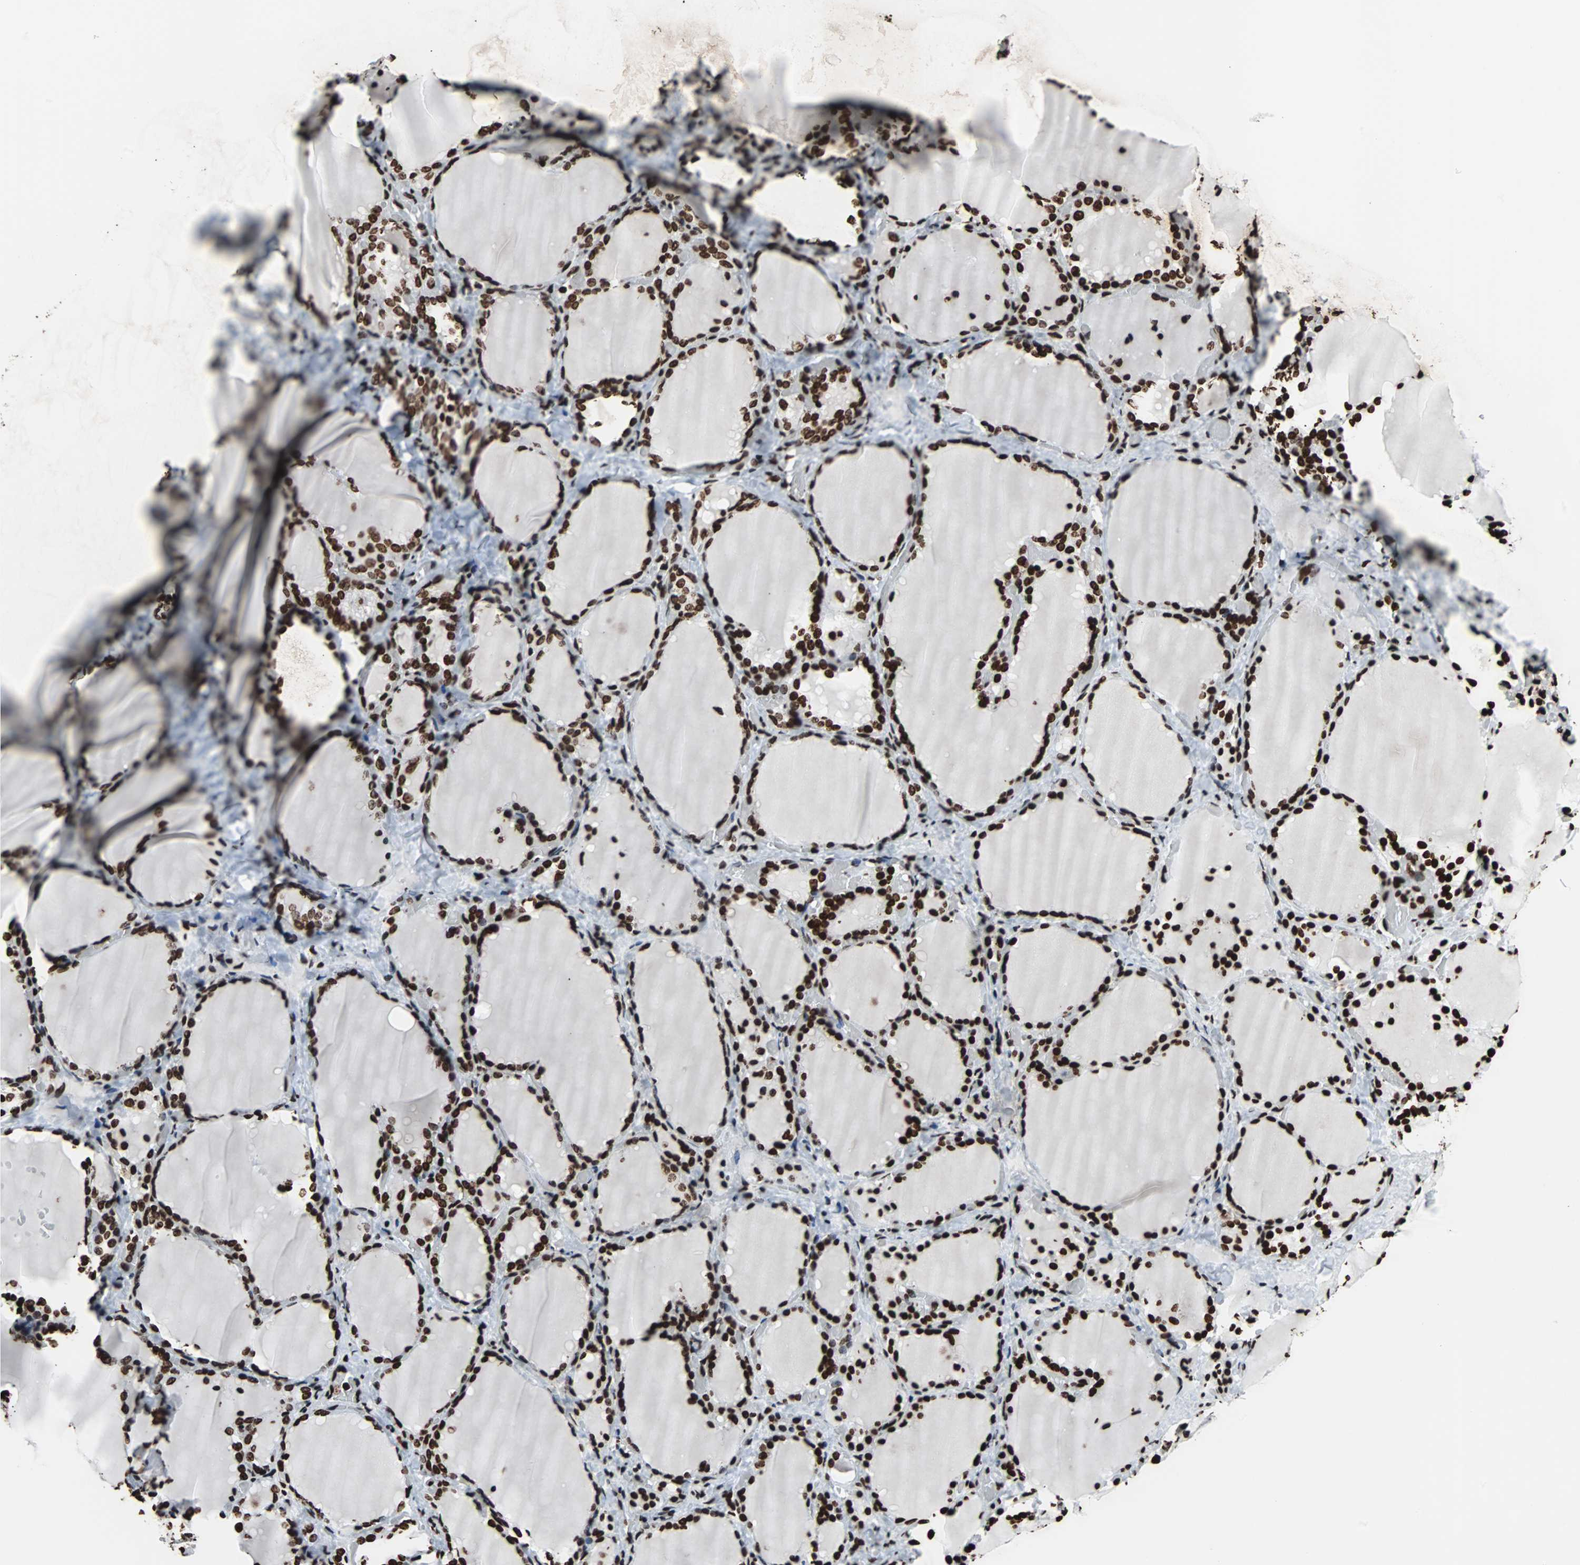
{"staining": {"intensity": "strong", "quantity": ">75%", "location": "nuclear"}, "tissue": "thyroid gland", "cell_type": "Glandular cells", "image_type": "normal", "snomed": [{"axis": "morphology", "description": "Normal tissue, NOS"}, {"axis": "morphology", "description": "Papillary adenocarcinoma, NOS"}, {"axis": "topography", "description": "Thyroid gland"}], "caption": "Protein staining of unremarkable thyroid gland shows strong nuclear positivity in about >75% of glandular cells. The staining was performed using DAB, with brown indicating positive protein expression. Nuclei are stained blue with hematoxylin.", "gene": "H2BC18", "patient": {"sex": "female", "age": 30}}